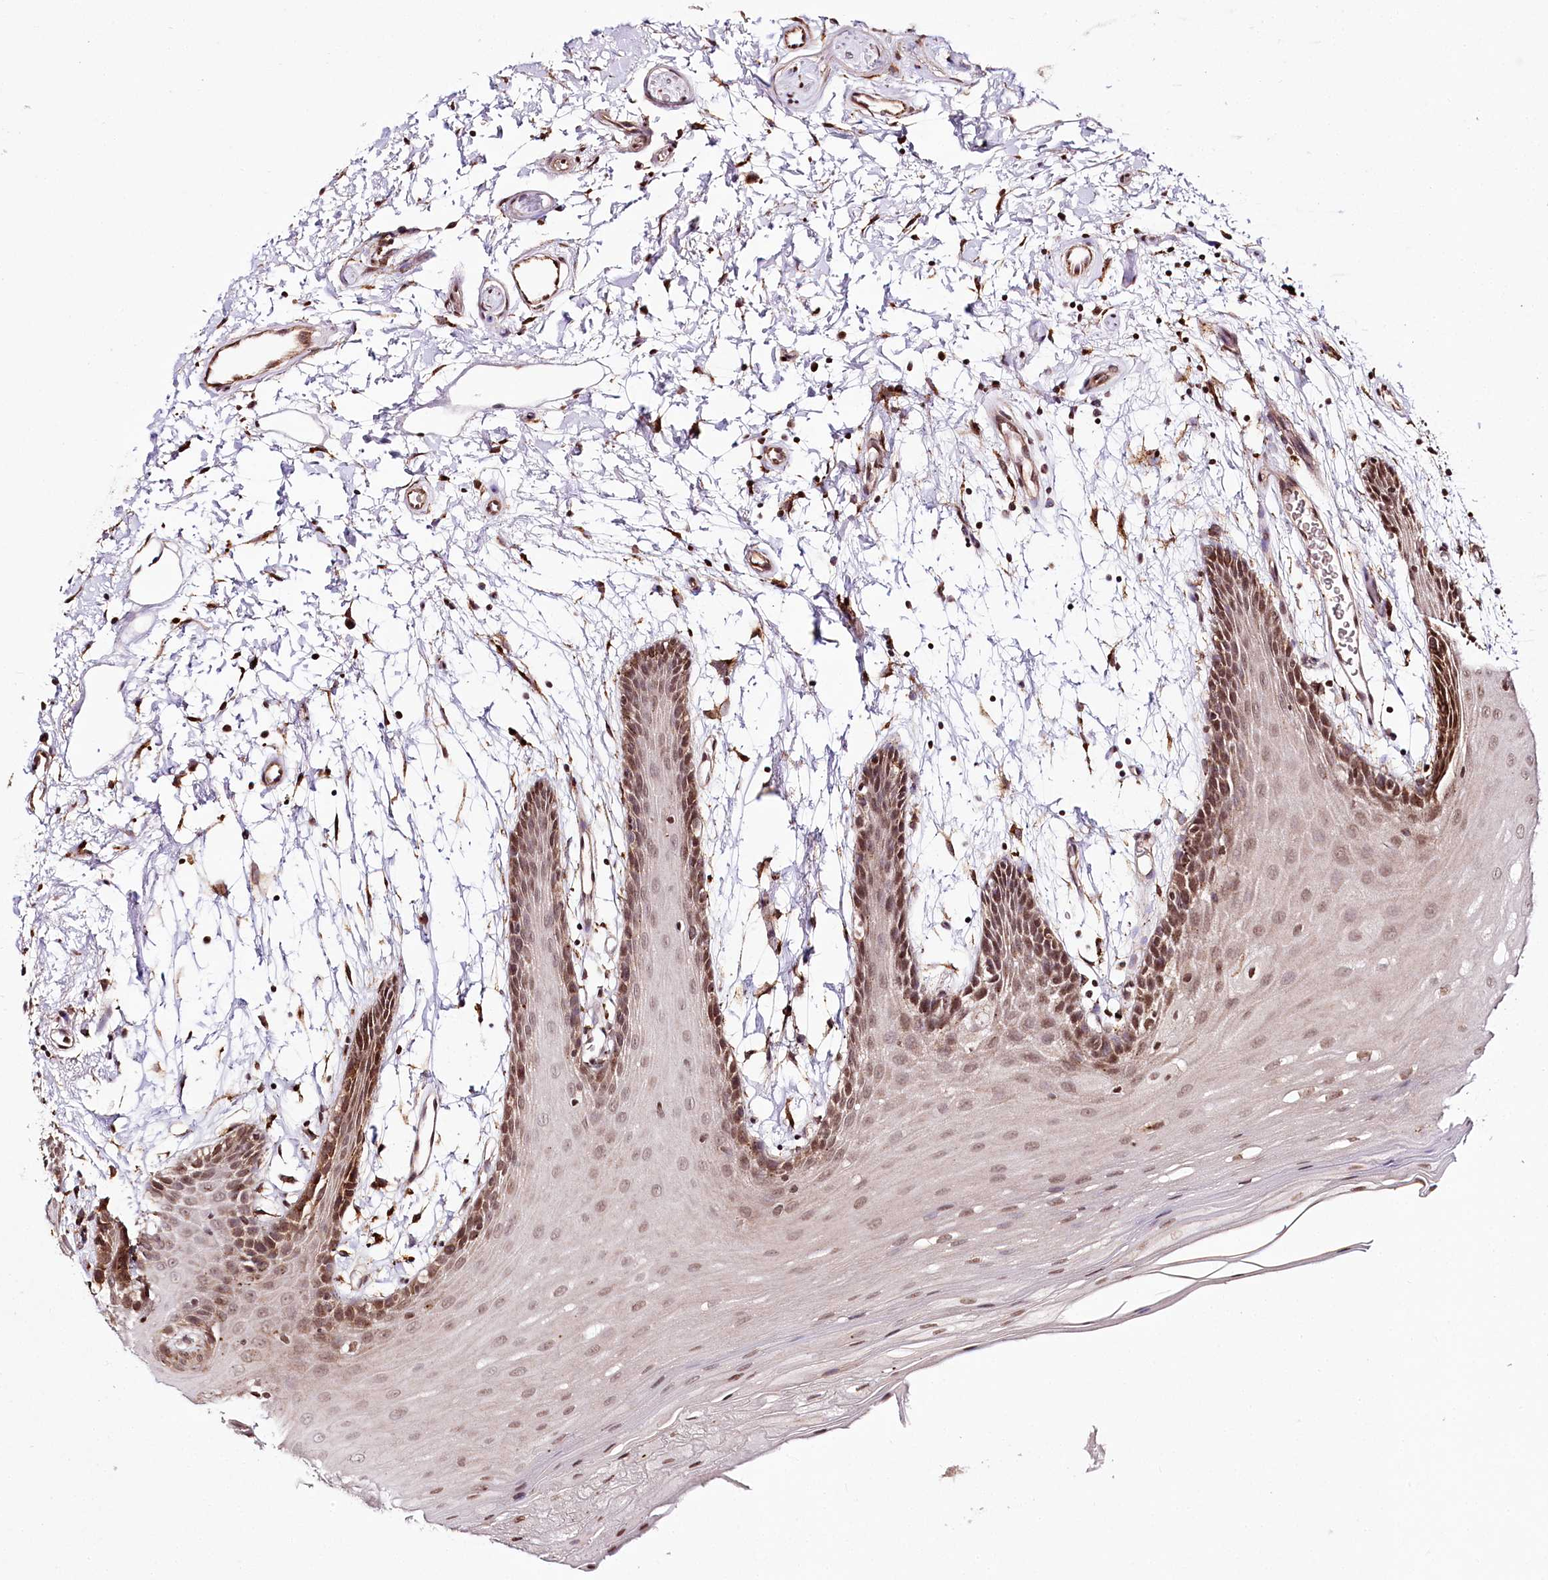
{"staining": {"intensity": "moderate", "quantity": "25%-75%", "location": "nuclear"}, "tissue": "oral mucosa", "cell_type": "Squamous epithelial cells", "image_type": "normal", "snomed": [{"axis": "morphology", "description": "Normal tissue, NOS"}, {"axis": "topography", "description": "Skeletal muscle"}, {"axis": "topography", "description": "Oral tissue"}, {"axis": "topography", "description": "Salivary gland"}, {"axis": "topography", "description": "Peripheral nerve tissue"}], "caption": "IHC (DAB (3,3'-diaminobenzidine)) staining of unremarkable oral mucosa reveals moderate nuclear protein expression in approximately 25%-75% of squamous epithelial cells. (IHC, brightfield microscopy, high magnification).", "gene": "HOXC8", "patient": {"sex": "male", "age": 54}}